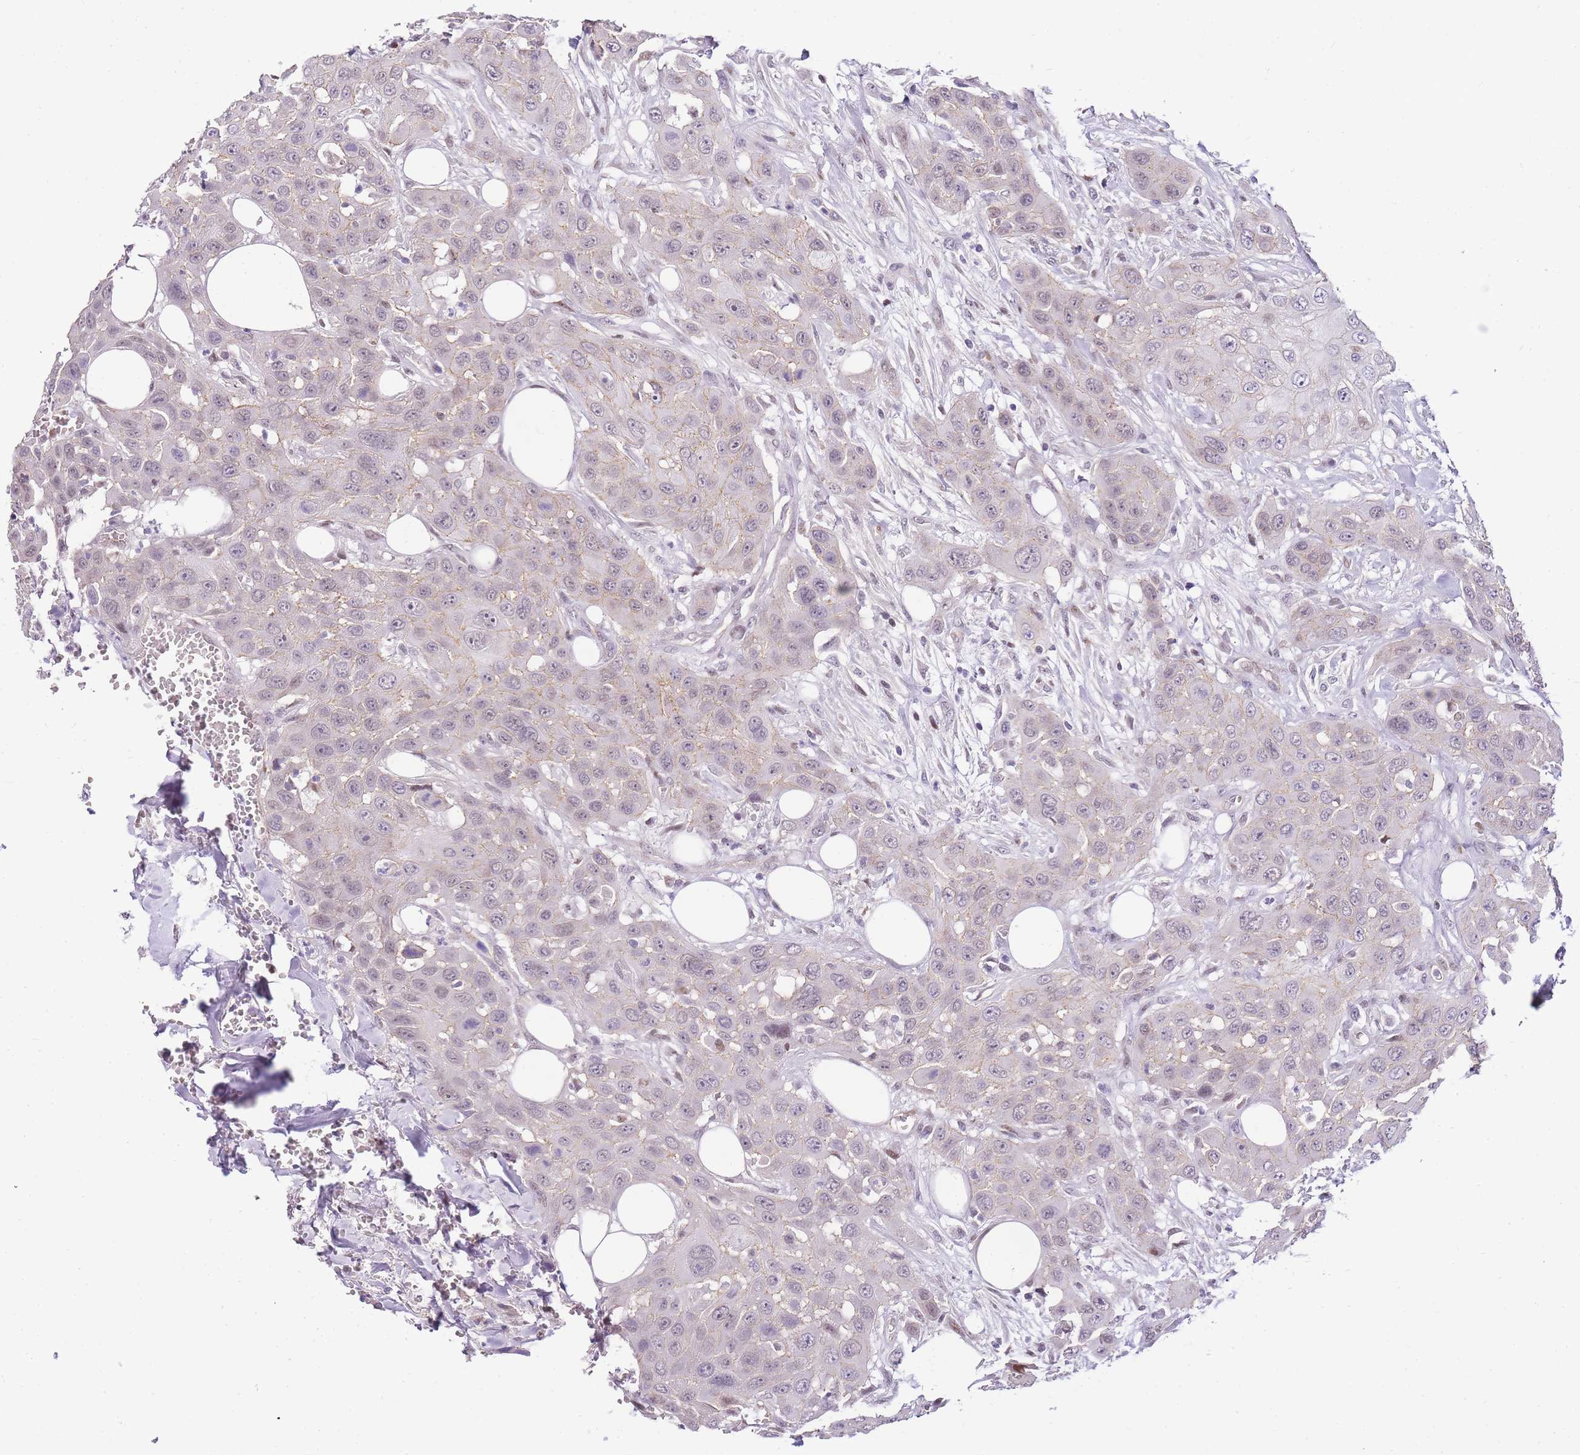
{"staining": {"intensity": "weak", "quantity": "<25%", "location": "cytoplasmic/membranous"}, "tissue": "head and neck cancer", "cell_type": "Tumor cells", "image_type": "cancer", "snomed": [{"axis": "morphology", "description": "Squamous cell carcinoma, NOS"}, {"axis": "topography", "description": "Head-Neck"}], "caption": "Squamous cell carcinoma (head and neck) was stained to show a protein in brown. There is no significant expression in tumor cells.", "gene": "CLBA1", "patient": {"sex": "male", "age": 81}}